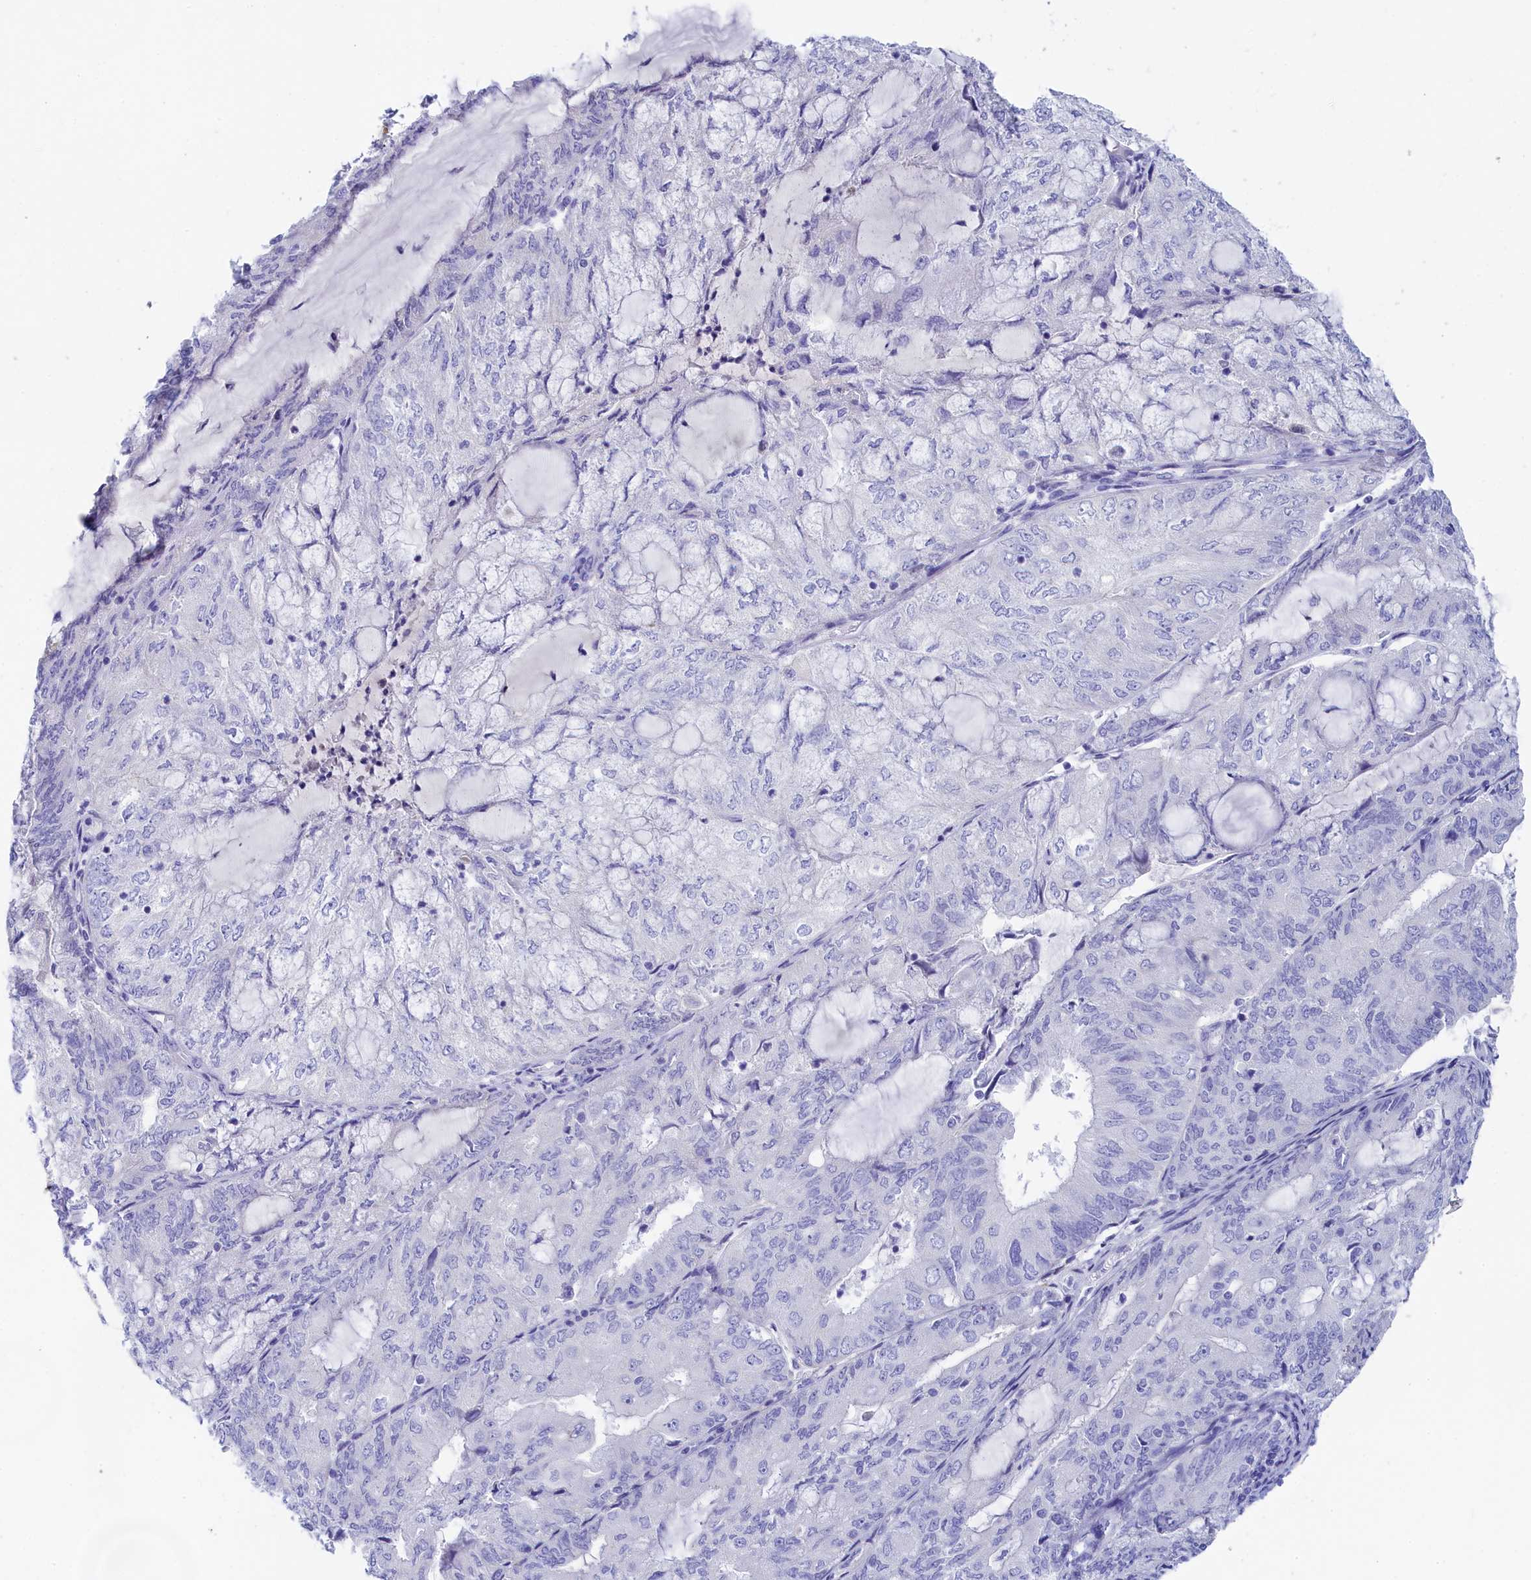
{"staining": {"intensity": "negative", "quantity": "none", "location": "none"}, "tissue": "endometrial cancer", "cell_type": "Tumor cells", "image_type": "cancer", "snomed": [{"axis": "morphology", "description": "Adenocarcinoma, NOS"}, {"axis": "topography", "description": "Endometrium"}], "caption": "Endometrial adenocarcinoma stained for a protein using immunohistochemistry shows no staining tumor cells.", "gene": "TRIM10", "patient": {"sex": "female", "age": 81}}